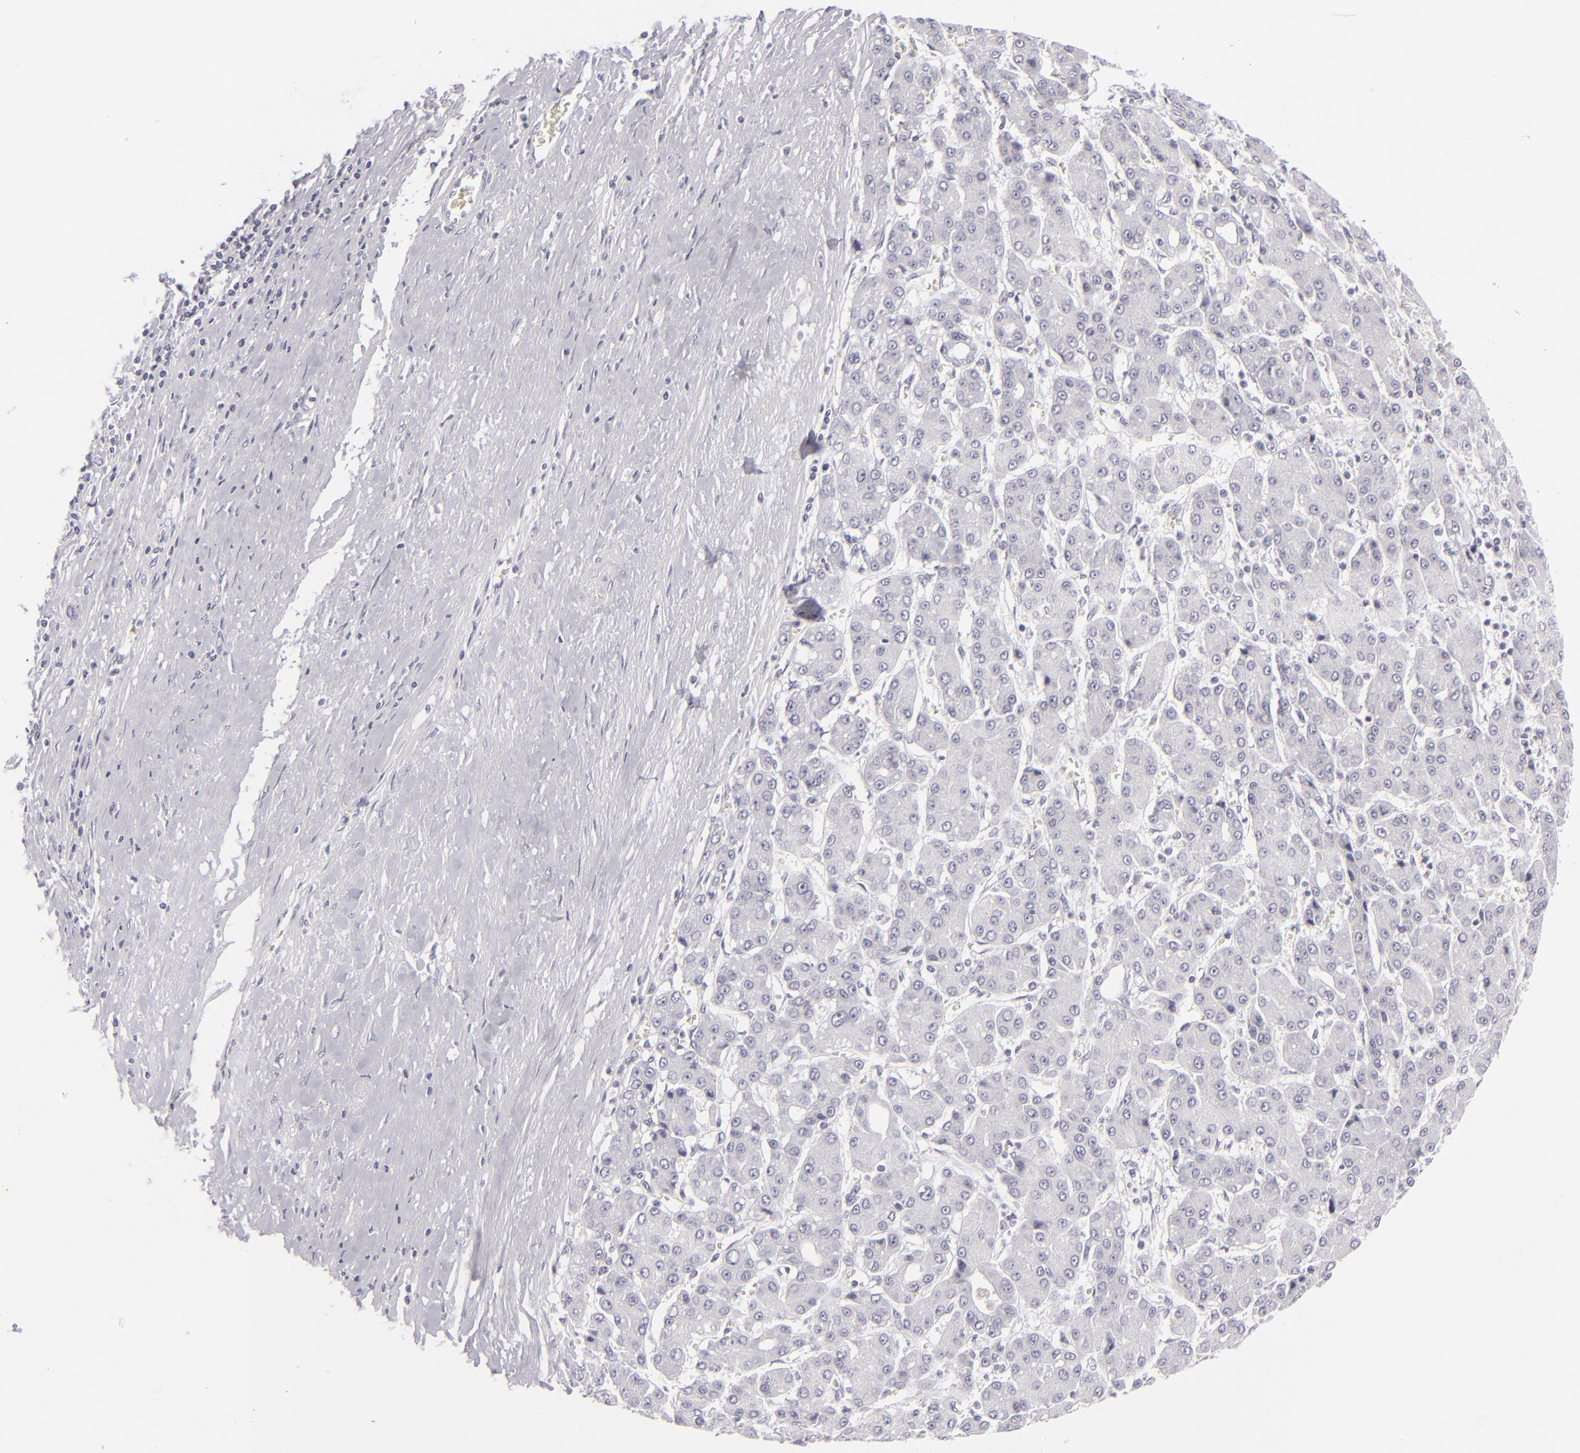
{"staining": {"intensity": "negative", "quantity": "none", "location": "none"}, "tissue": "liver cancer", "cell_type": "Tumor cells", "image_type": "cancer", "snomed": [{"axis": "morphology", "description": "Carcinoma, Hepatocellular, NOS"}, {"axis": "topography", "description": "Liver"}], "caption": "Immunohistochemistry (IHC) of human liver cancer reveals no positivity in tumor cells.", "gene": "KRT1", "patient": {"sex": "male", "age": 69}}